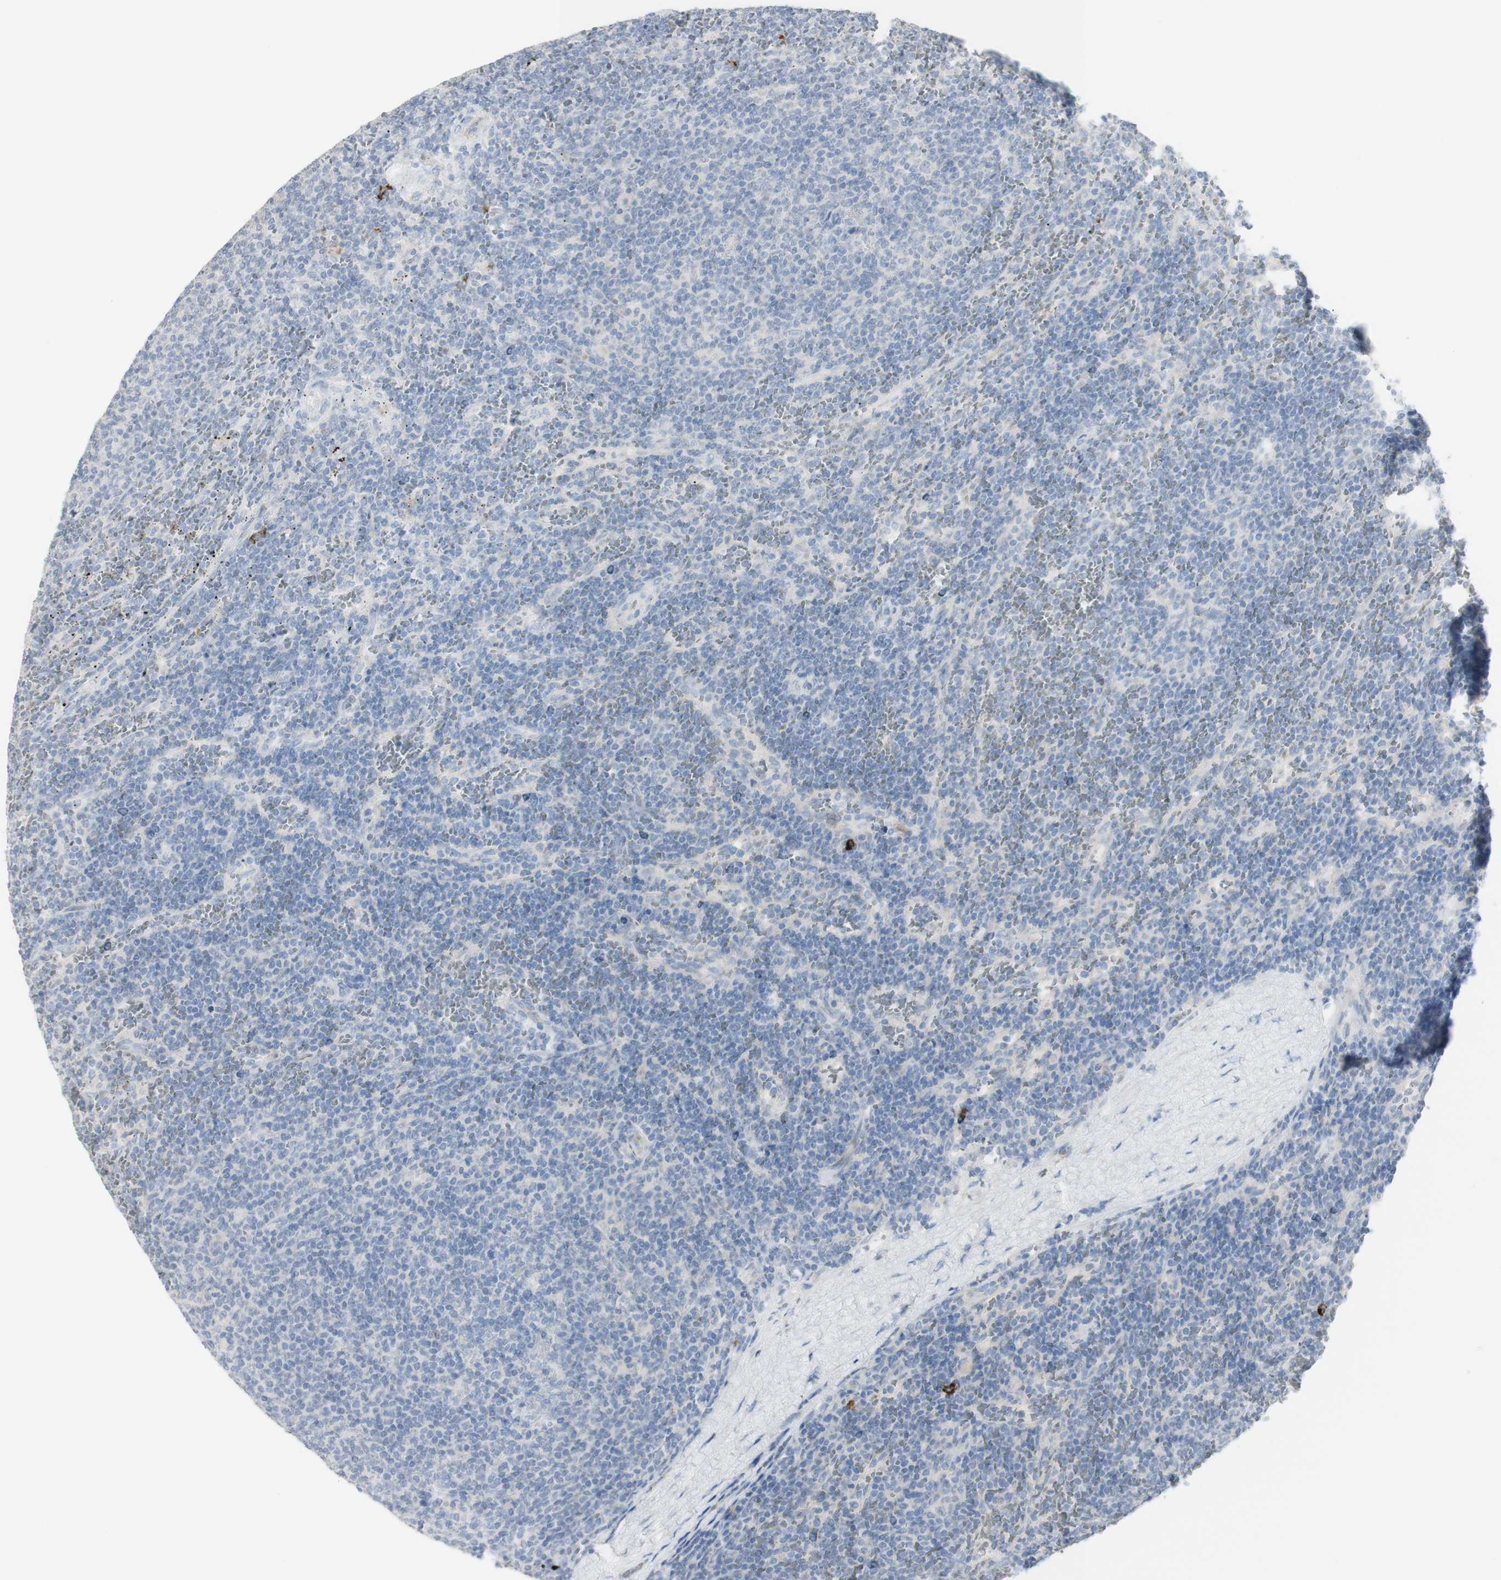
{"staining": {"intensity": "negative", "quantity": "none", "location": "none"}, "tissue": "lymphoma", "cell_type": "Tumor cells", "image_type": "cancer", "snomed": [{"axis": "morphology", "description": "Malignant lymphoma, non-Hodgkin's type, Low grade"}, {"axis": "topography", "description": "Spleen"}], "caption": "DAB immunohistochemical staining of low-grade malignant lymphoma, non-Hodgkin's type exhibits no significant expression in tumor cells.", "gene": "CD207", "patient": {"sex": "female", "age": 50}}